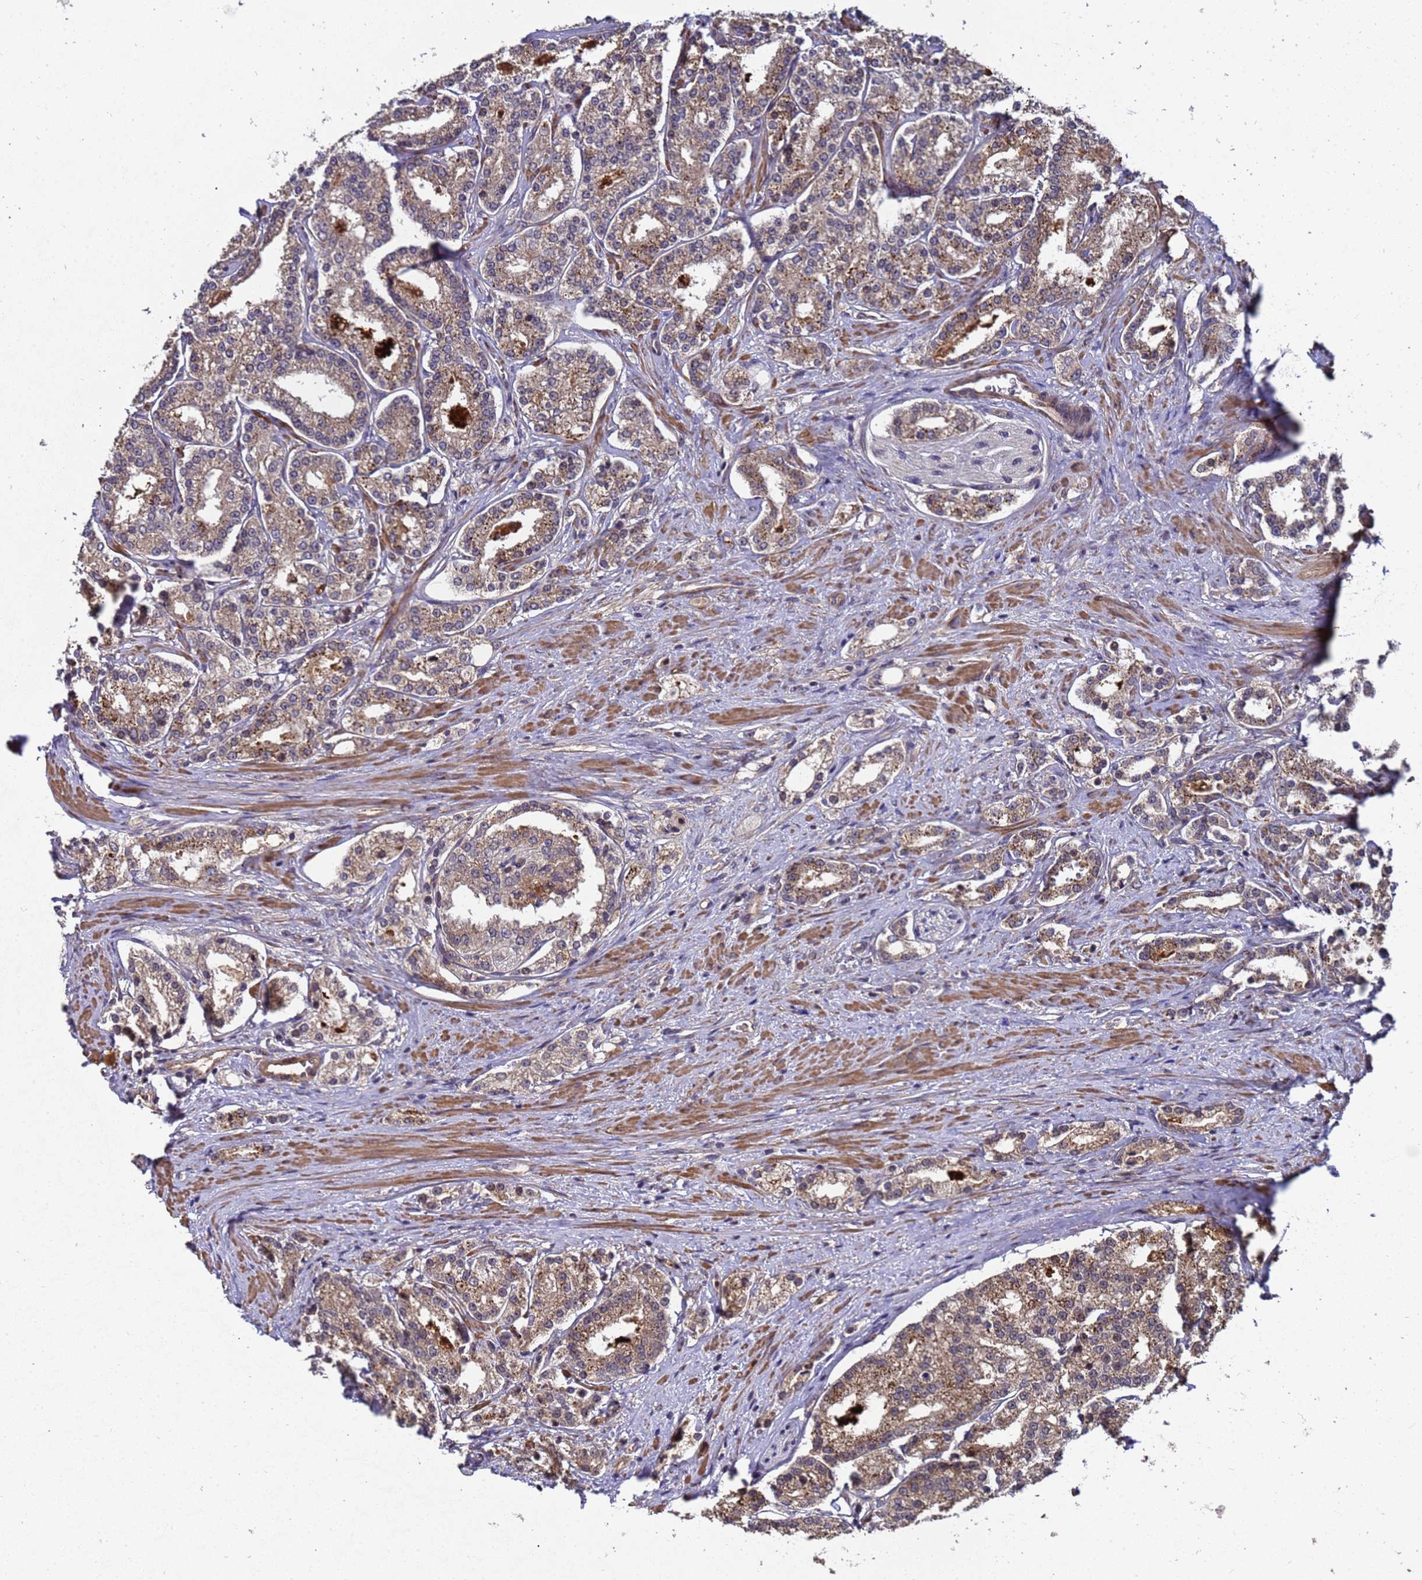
{"staining": {"intensity": "moderate", "quantity": ">75%", "location": "cytoplasmic/membranous"}, "tissue": "prostate cancer", "cell_type": "Tumor cells", "image_type": "cancer", "snomed": [{"axis": "morphology", "description": "Normal tissue, NOS"}, {"axis": "morphology", "description": "Adenocarcinoma, High grade"}, {"axis": "topography", "description": "Prostate"}], "caption": "Brown immunohistochemical staining in human prostate cancer (high-grade adenocarcinoma) displays moderate cytoplasmic/membranous staining in approximately >75% of tumor cells. (Brightfield microscopy of DAB IHC at high magnification).", "gene": "GSTCD", "patient": {"sex": "male", "age": 83}}